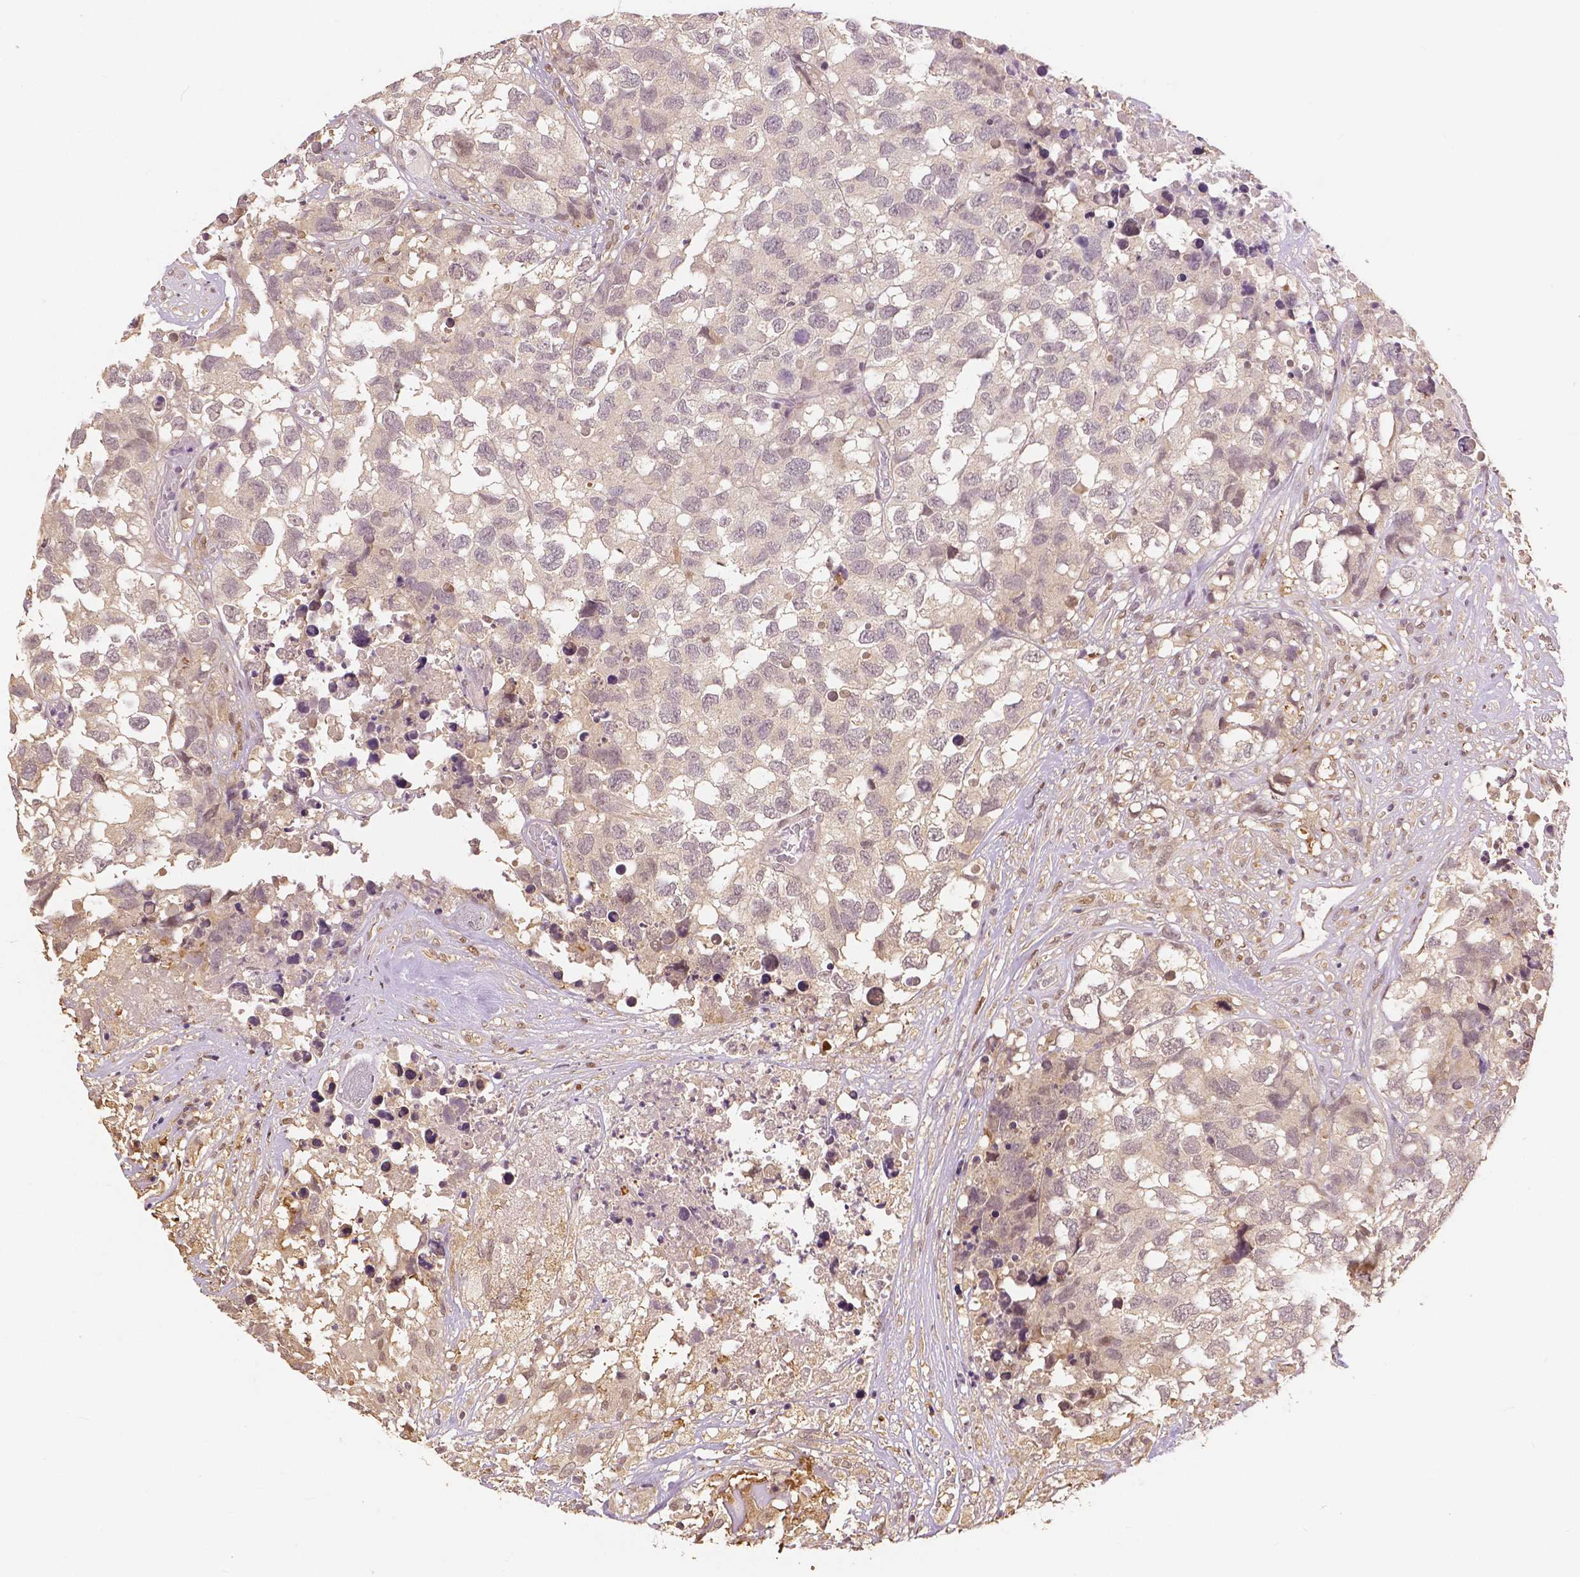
{"staining": {"intensity": "negative", "quantity": "none", "location": "none"}, "tissue": "testis cancer", "cell_type": "Tumor cells", "image_type": "cancer", "snomed": [{"axis": "morphology", "description": "Carcinoma, Embryonal, NOS"}, {"axis": "topography", "description": "Testis"}], "caption": "High power microscopy image of an immunohistochemistry photomicrograph of testis cancer, revealing no significant expression in tumor cells.", "gene": "MAP1LC3B", "patient": {"sex": "male", "age": 83}}